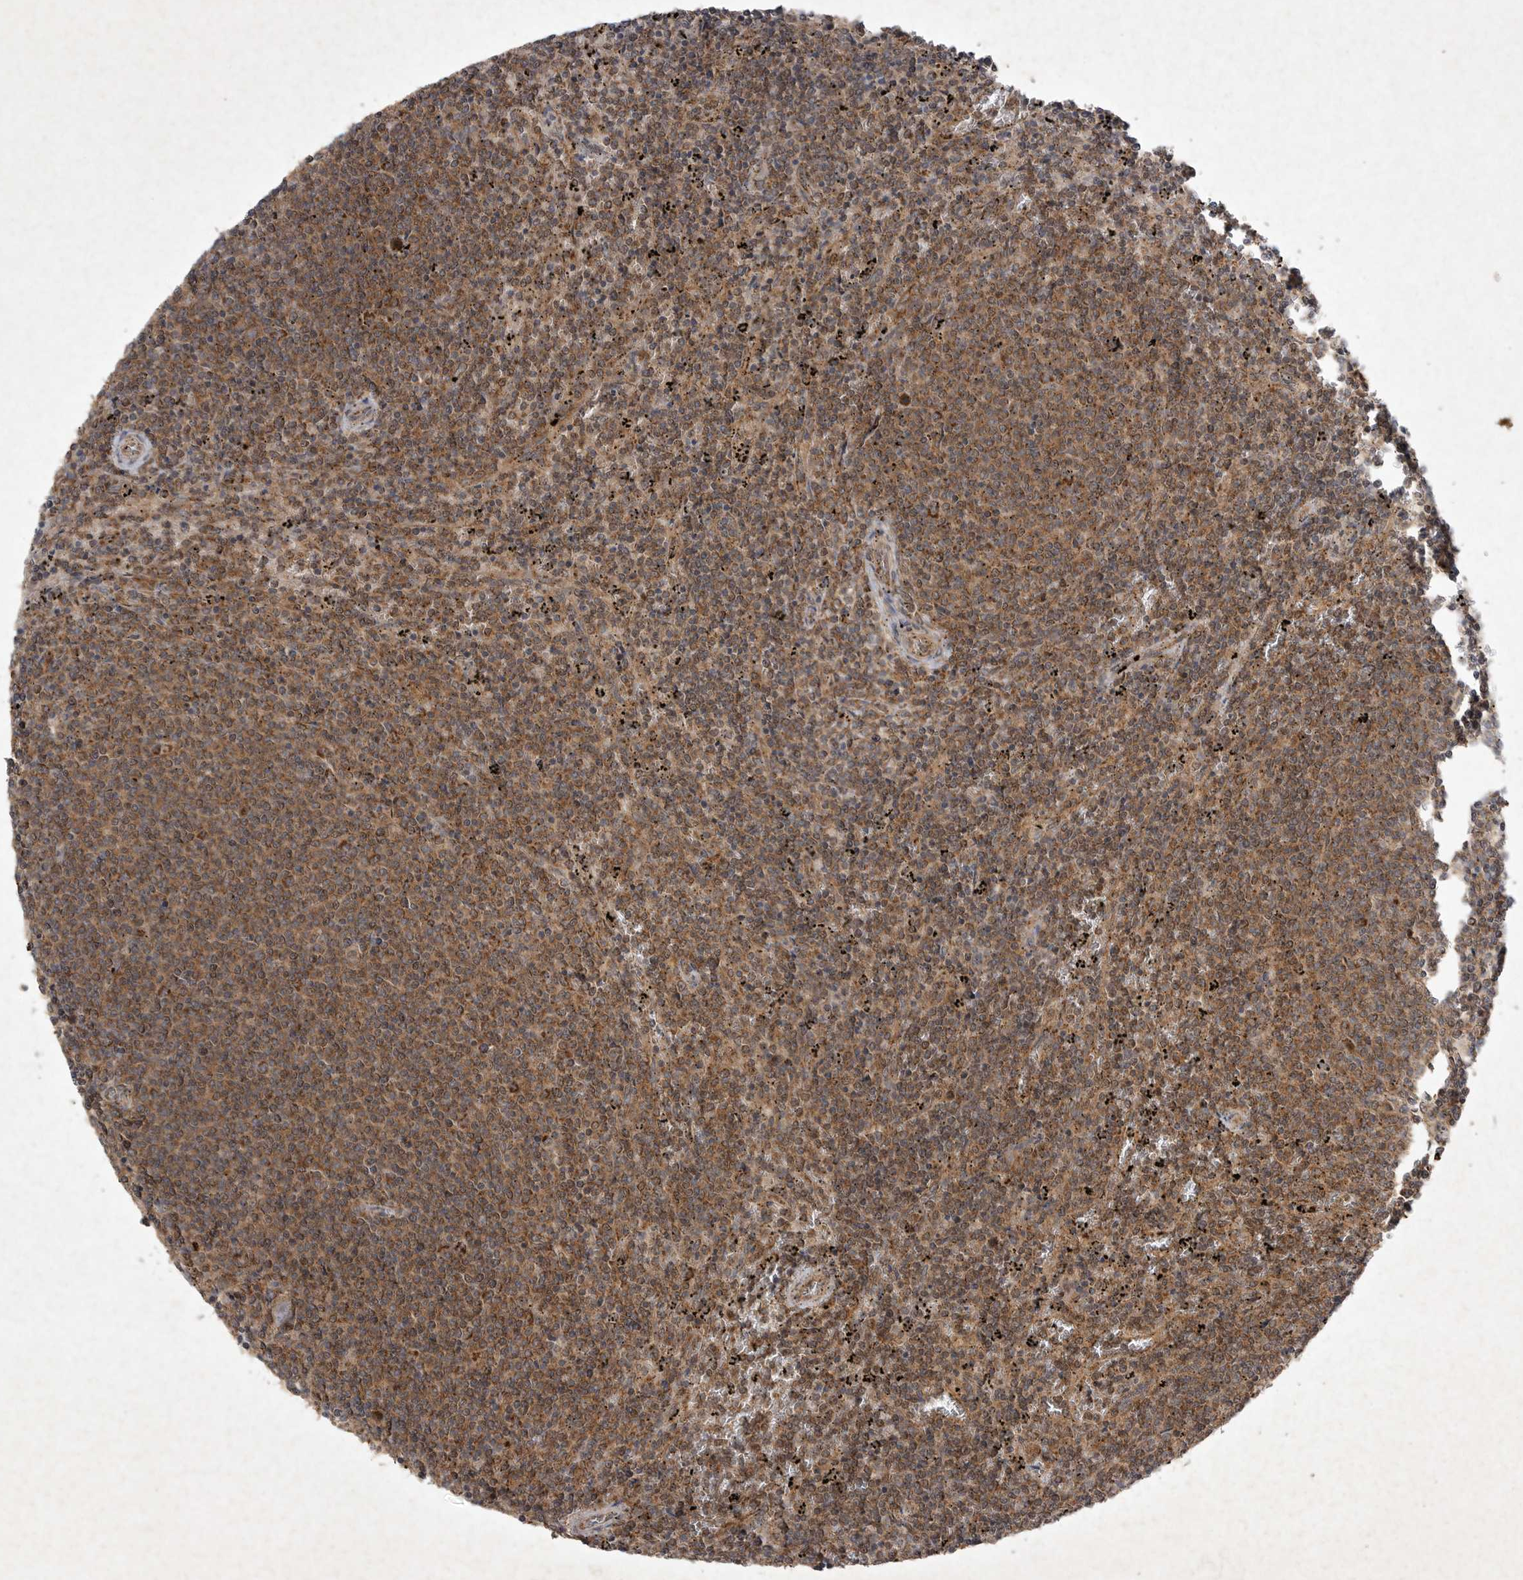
{"staining": {"intensity": "moderate", "quantity": ">75%", "location": "cytoplasmic/membranous"}, "tissue": "lymphoma", "cell_type": "Tumor cells", "image_type": "cancer", "snomed": [{"axis": "morphology", "description": "Malignant lymphoma, non-Hodgkin's type, Low grade"}, {"axis": "topography", "description": "Spleen"}], "caption": "Immunohistochemistry (IHC) (DAB) staining of malignant lymphoma, non-Hodgkin's type (low-grade) shows moderate cytoplasmic/membranous protein staining in about >75% of tumor cells.", "gene": "DDR1", "patient": {"sex": "female", "age": 50}}